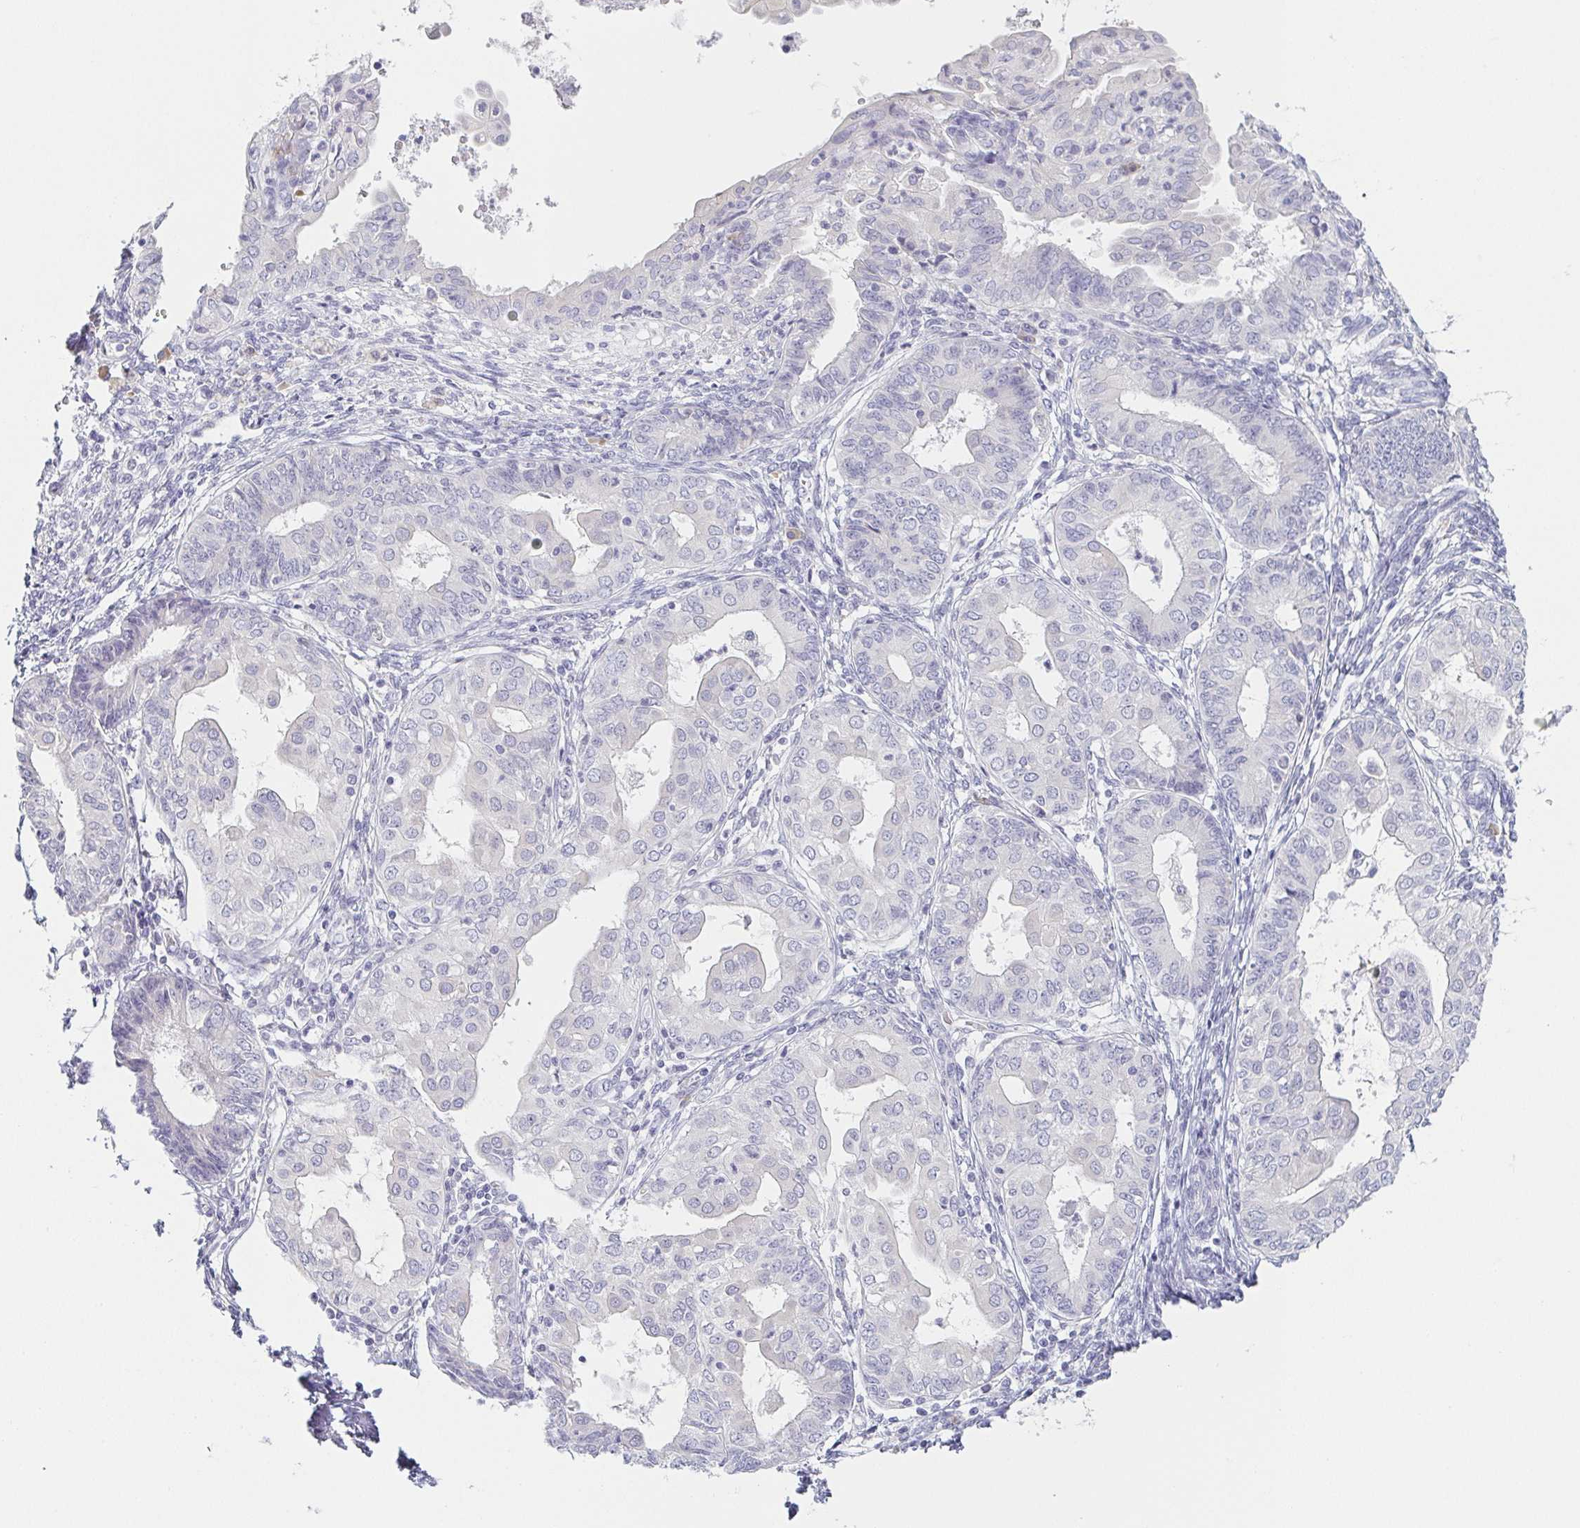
{"staining": {"intensity": "negative", "quantity": "none", "location": "none"}, "tissue": "endometrial cancer", "cell_type": "Tumor cells", "image_type": "cancer", "snomed": [{"axis": "morphology", "description": "Adenocarcinoma, NOS"}, {"axis": "topography", "description": "Endometrium"}], "caption": "High magnification brightfield microscopy of adenocarcinoma (endometrial) stained with DAB (3,3'-diaminobenzidine) (brown) and counterstained with hematoxylin (blue): tumor cells show no significant positivity.", "gene": "PRR27", "patient": {"sex": "female", "age": 68}}